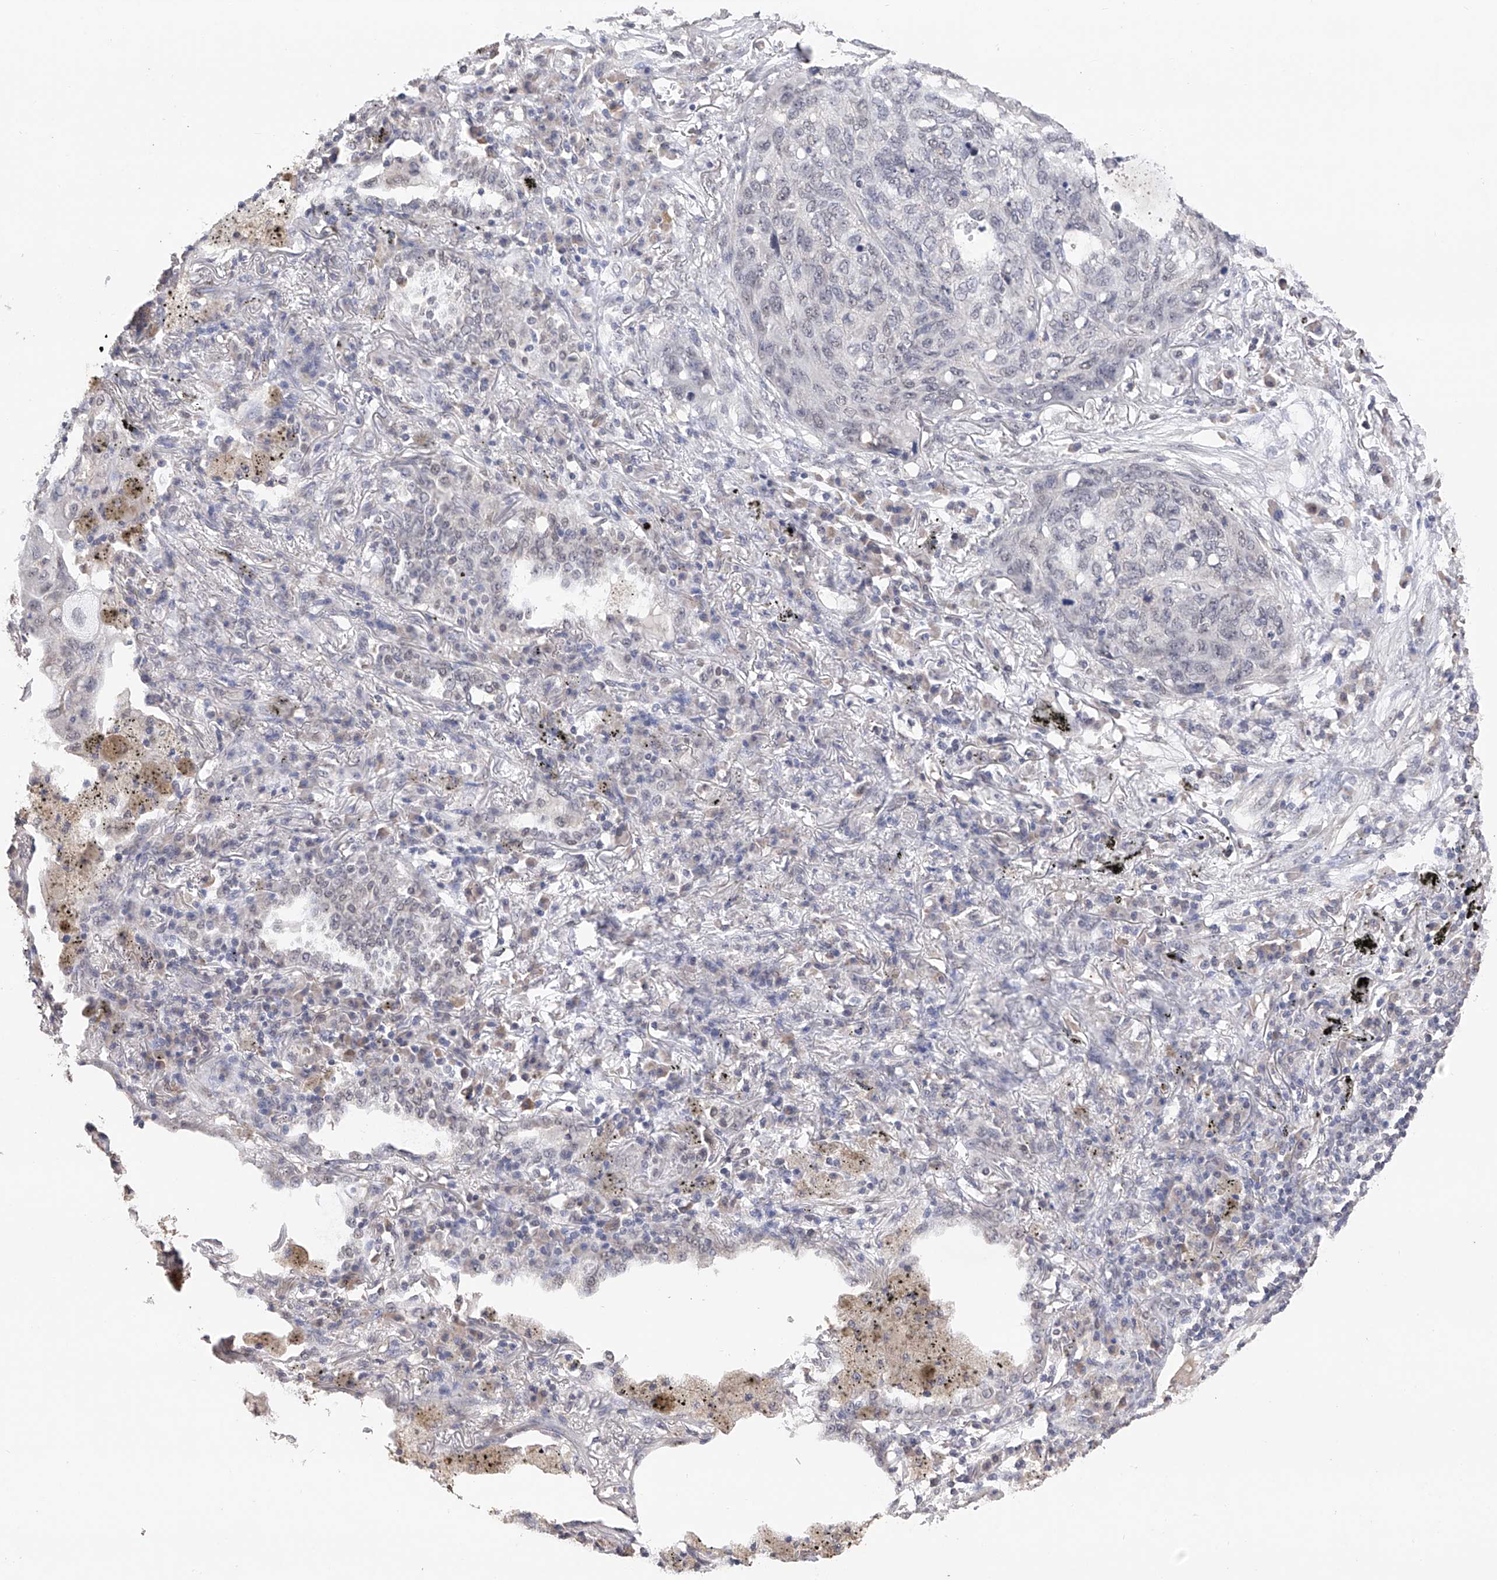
{"staining": {"intensity": "negative", "quantity": "none", "location": "none"}, "tissue": "lung cancer", "cell_type": "Tumor cells", "image_type": "cancer", "snomed": [{"axis": "morphology", "description": "Squamous cell carcinoma, NOS"}, {"axis": "topography", "description": "Lung"}], "caption": "A photomicrograph of human lung cancer is negative for staining in tumor cells.", "gene": "DMAP1", "patient": {"sex": "female", "age": 63}}